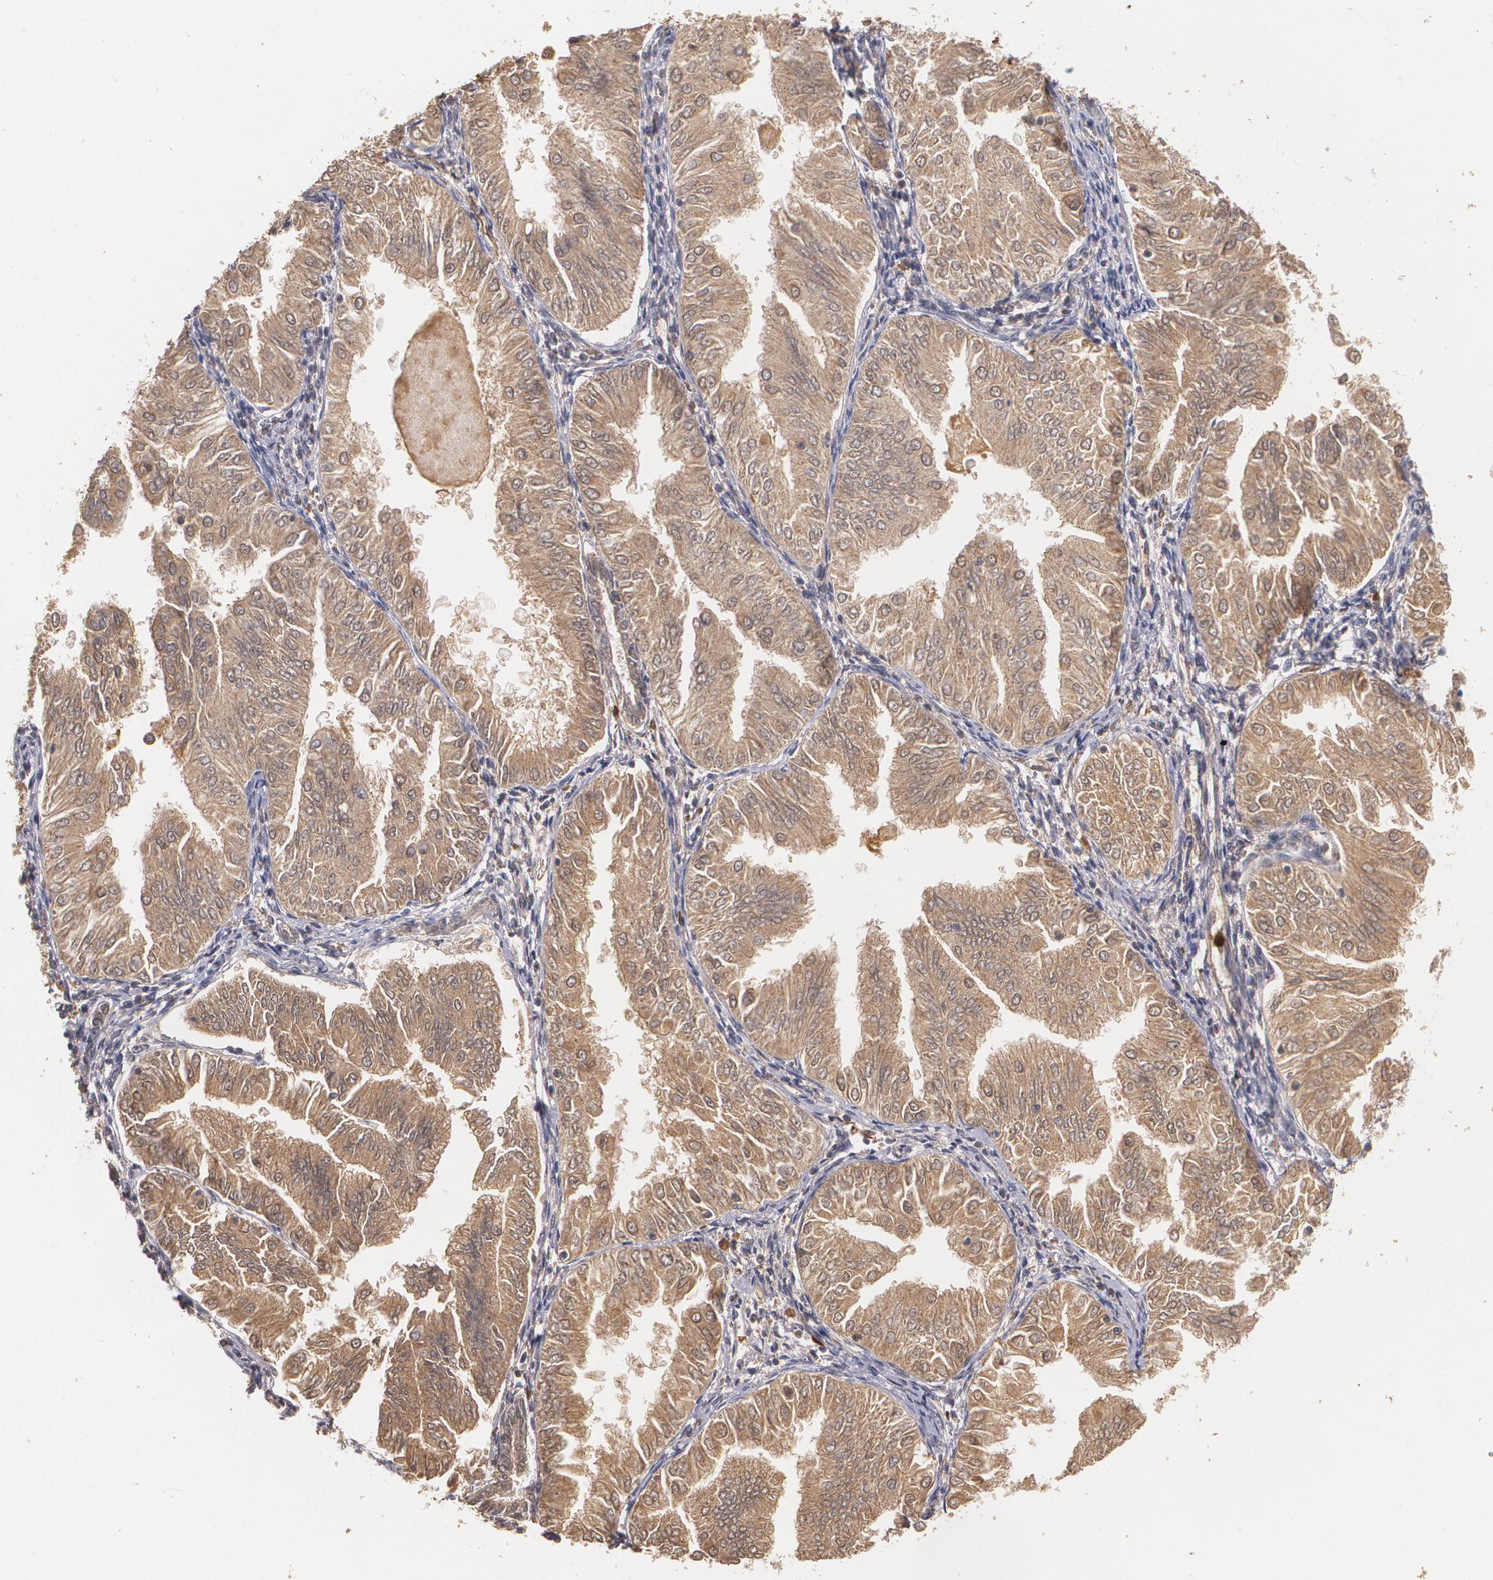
{"staining": {"intensity": "strong", "quantity": ">75%", "location": "cytoplasmic/membranous"}, "tissue": "endometrial cancer", "cell_type": "Tumor cells", "image_type": "cancer", "snomed": [{"axis": "morphology", "description": "Adenocarcinoma, NOS"}, {"axis": "topography", "description": "Endometrium"}], "caption": "Protein expression analysis of human endometrial adenocarcinoma reveals strong cytoplasmic/membranous expression in approximately >75% of tumor cells.", "gene": "PTS", "patient": {"sex": "female", "age": 53}}